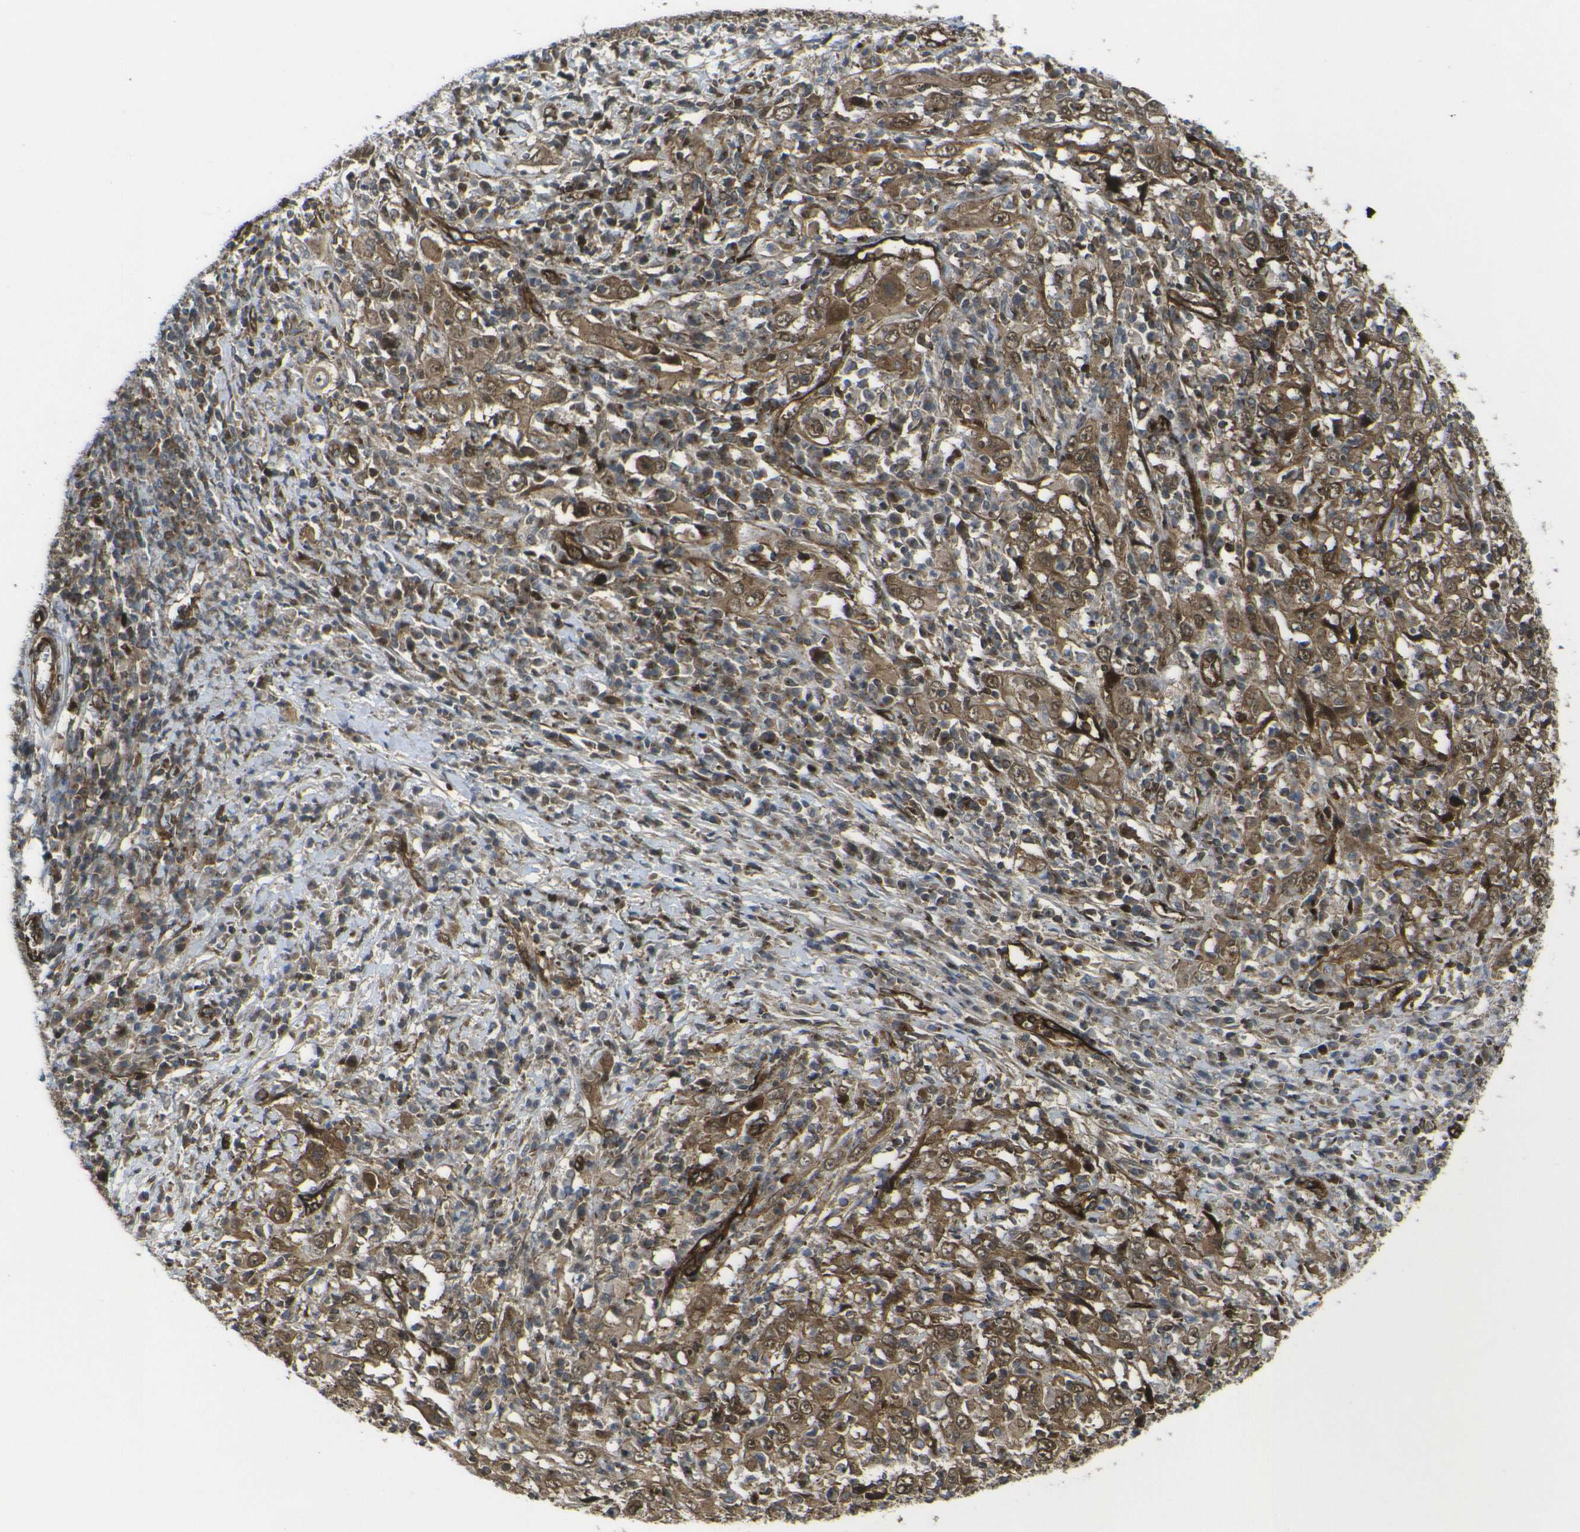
{"staining": {"intensity": "moderate", "quantity": ">75%", "location": "cytoplasmic/membranous,nuclear"}, "tissue": "cervical cancer", "cell_type": "Tumor cells", "image_type": "cancer", "snomed": [{"axis": "morphology", "description": "Squamous cell carcinoma, NOS"}, {"axis": "topography", "description": "Cervix"}], "caption": "Human cervical cancer stained for a protein (brown) demonstrates moderate cytoplasmic/membranous and nuclear positive positivity in approximately >75% of tumor cells.", "gene": "ECE1", "patient": {"sex": "female", "age": 46}}